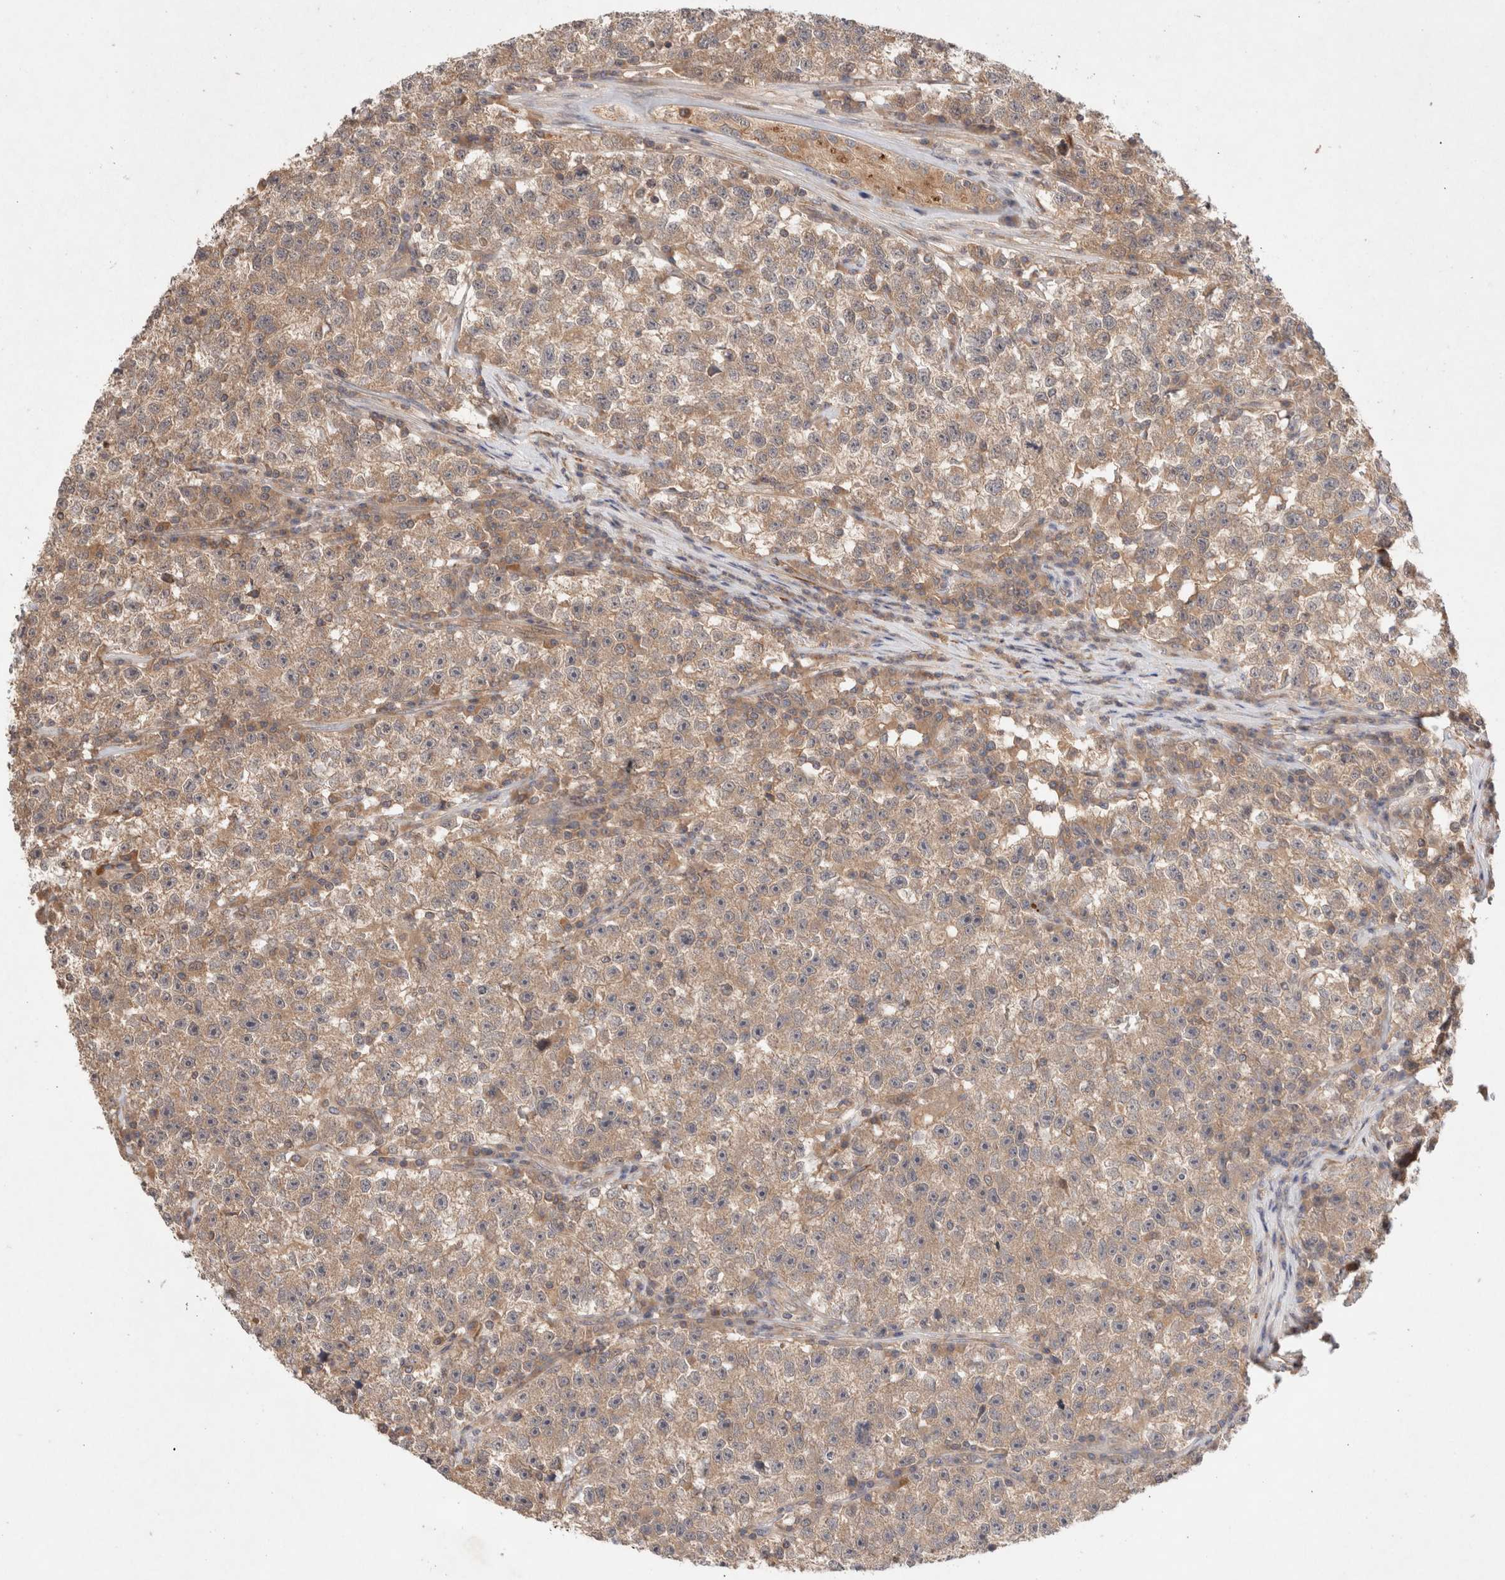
{"staining": {"intensity": "moderate", "quantity": ">75%", "location": "cytoplasmic/membranous"}, "tissue": "testis cancer", "cell_type": "Tumor cells", "image_type": "cancer", "snomed": [{"axis": "morphology", "description": "Seminoma, NOS"}, {"axis": "topography", "description": "Testis"}], "caption": "Human testis seminoma stained with a brown dye demonstrates moderate cytoplasmic/membranous positive positivity in about >75% of tumor cells.", "gene": "KLHL20", "patient": {"sex": "male", "age": 22}}